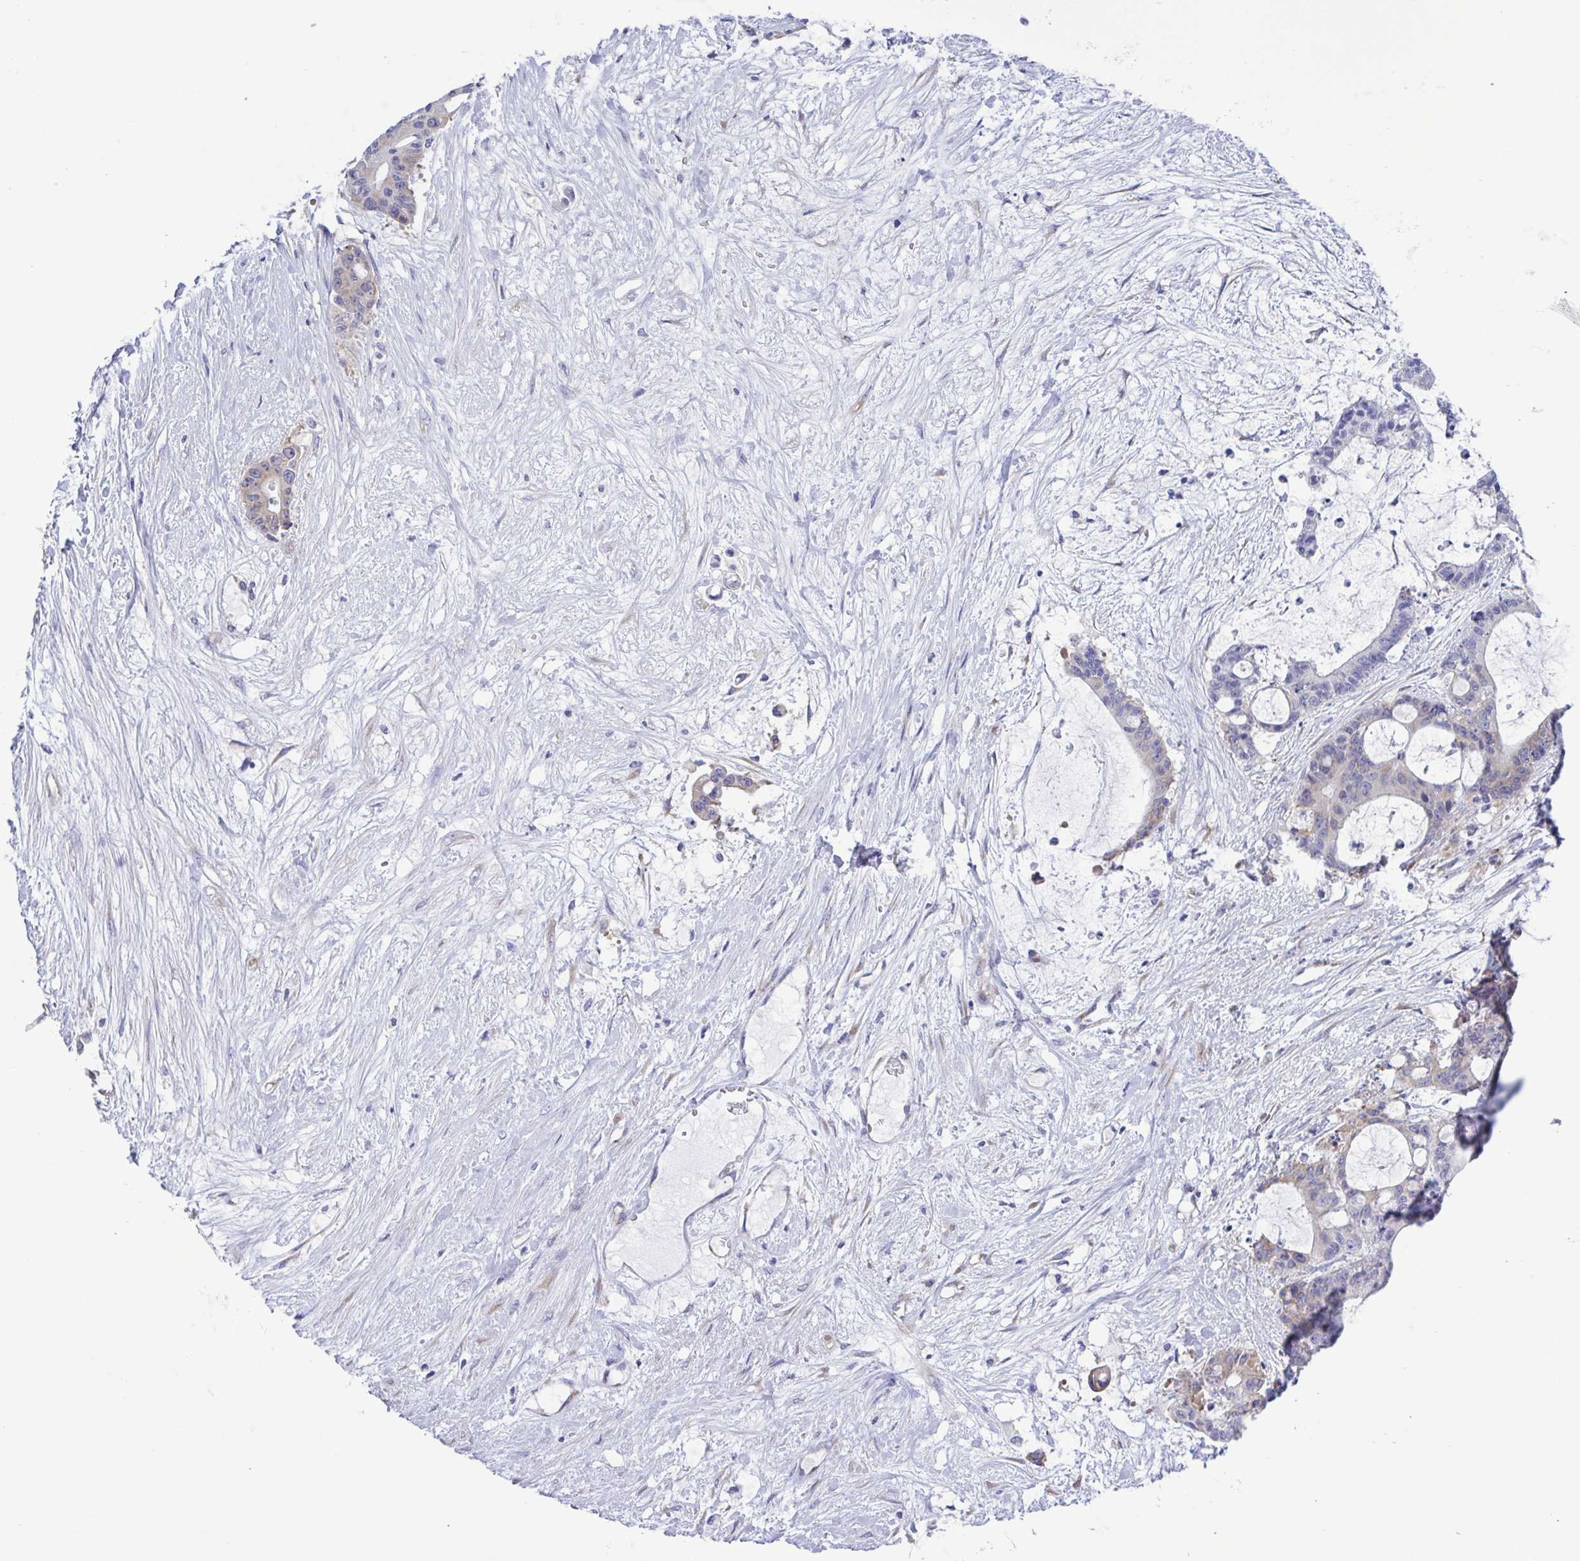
{"staining": {"intensity": "weak", "quantity": "<25%", "location": "cytoplasmic/membranous"}, "tissue": "liver cancer", "cell_type": "Tumor cells", "image_type": "cancer", "snomed": [{"axis": "morphology", "description": "Normal tissue, NOS"}, {"axis": "morphology", "description": "Cholangiocarcinoma"}, {"axis": "topography", "description": "Liver"}, {"axis": "topography", "description": "Peripheral nerve tissue"}], "caption": "A high-resolution micrograph shows immunohistochemistry (IHC) staining of liver cancer (cholangiocarcinoma), which reveals no significant staining in tumor cells.", "gene": "TNNI3", "patient": {"sex": "female", "age": 73}}